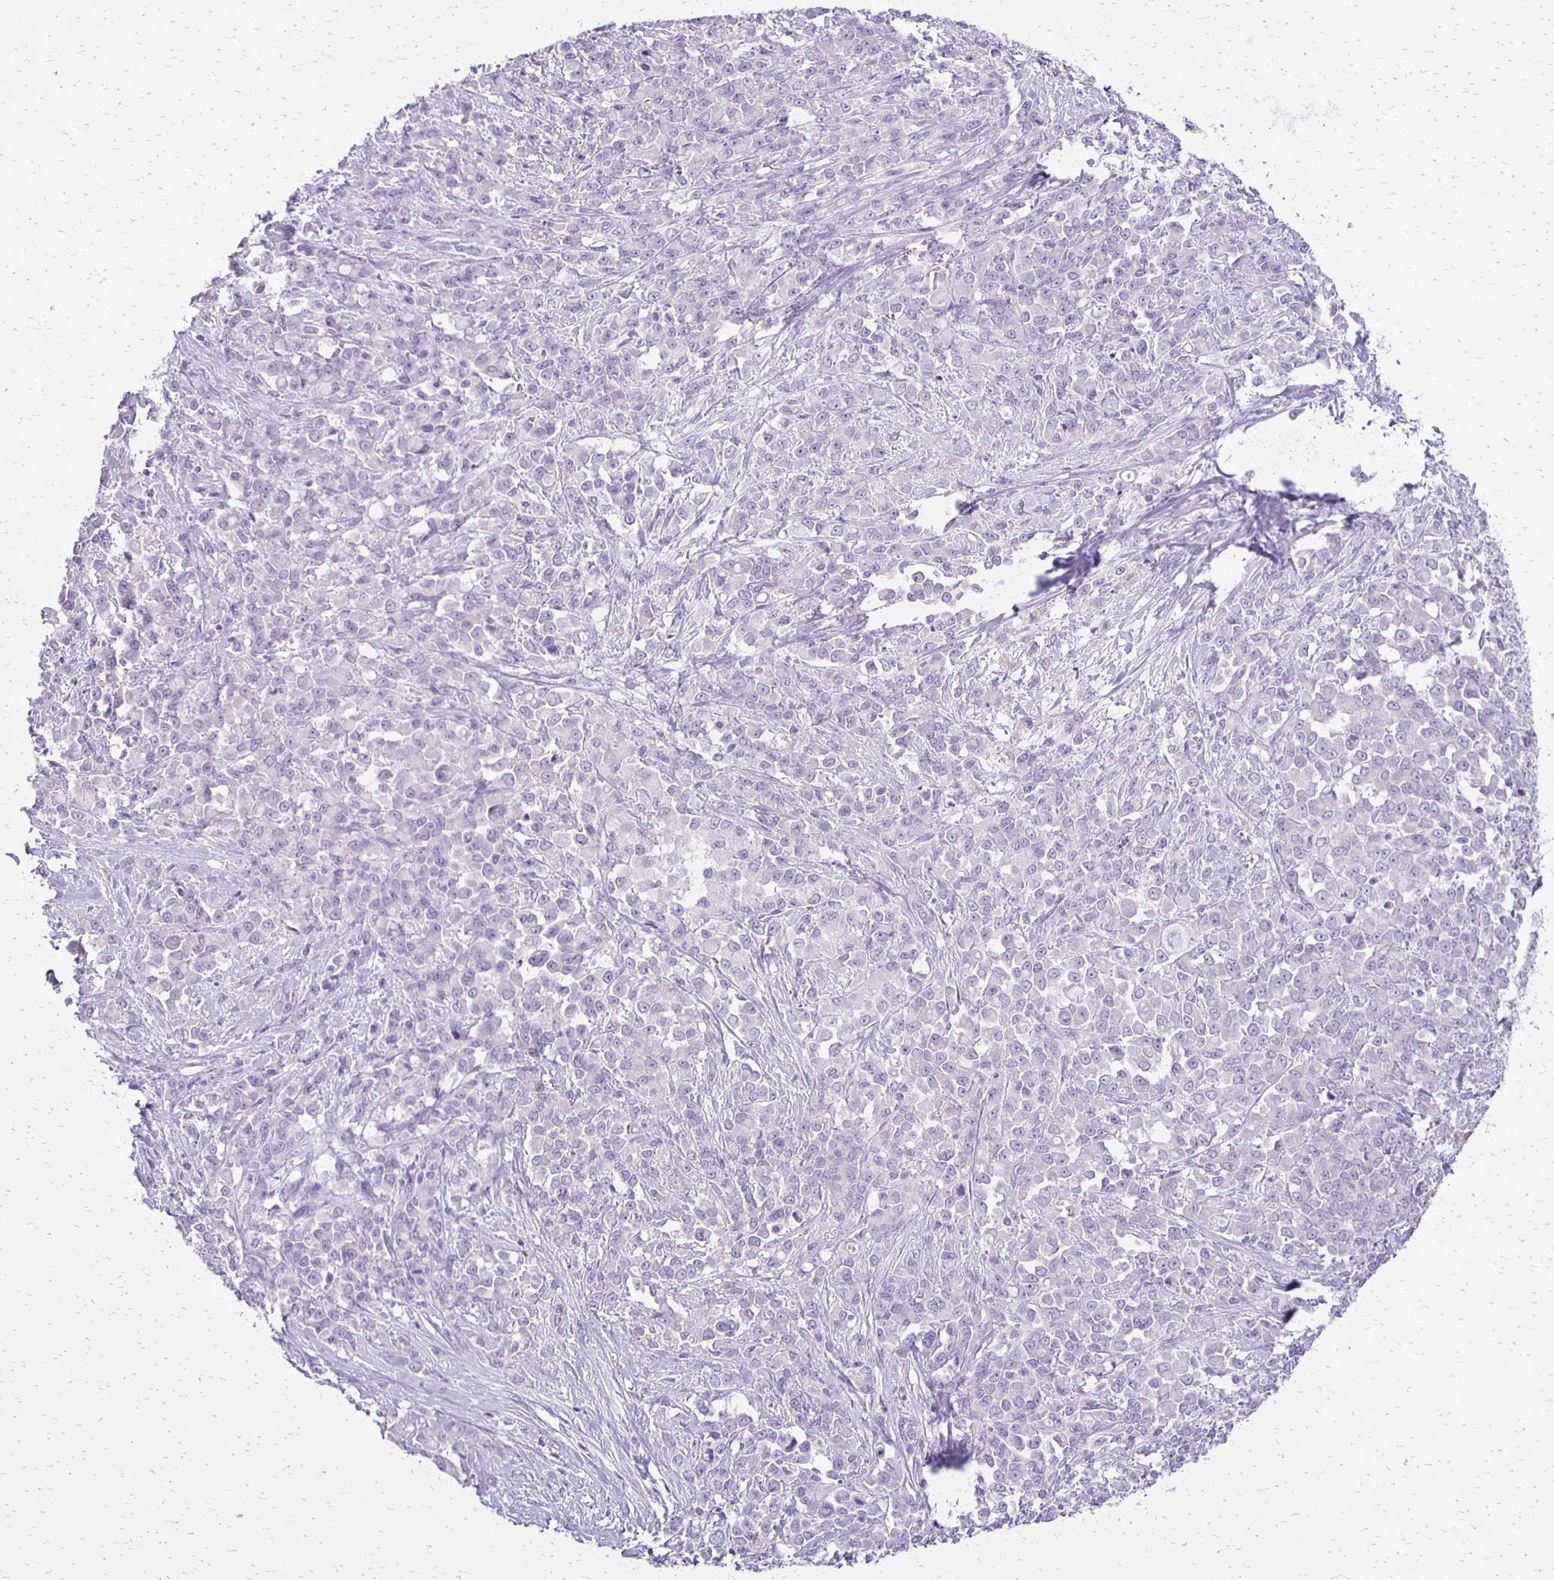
{"staining": {"intensity": "negative", "quantity": "none", "location": "none"}, "tissue": "stomach cancer", "cell_type": "Tumor cells", "image_type": "cancer", "snomed": [{"axis": "morphology", "description": "Adenocarcinoma, NOS"}, {"axis": "topography", "description": "Stomach"}], "caption": "High power microscopy histopathology image of an IHC photomicrograph of adenocarcinoma (stomach), revealing no significant expression in tumor cells.", "gene": "ANKRD45", "patient": {"sex": "female", "age": 76}}